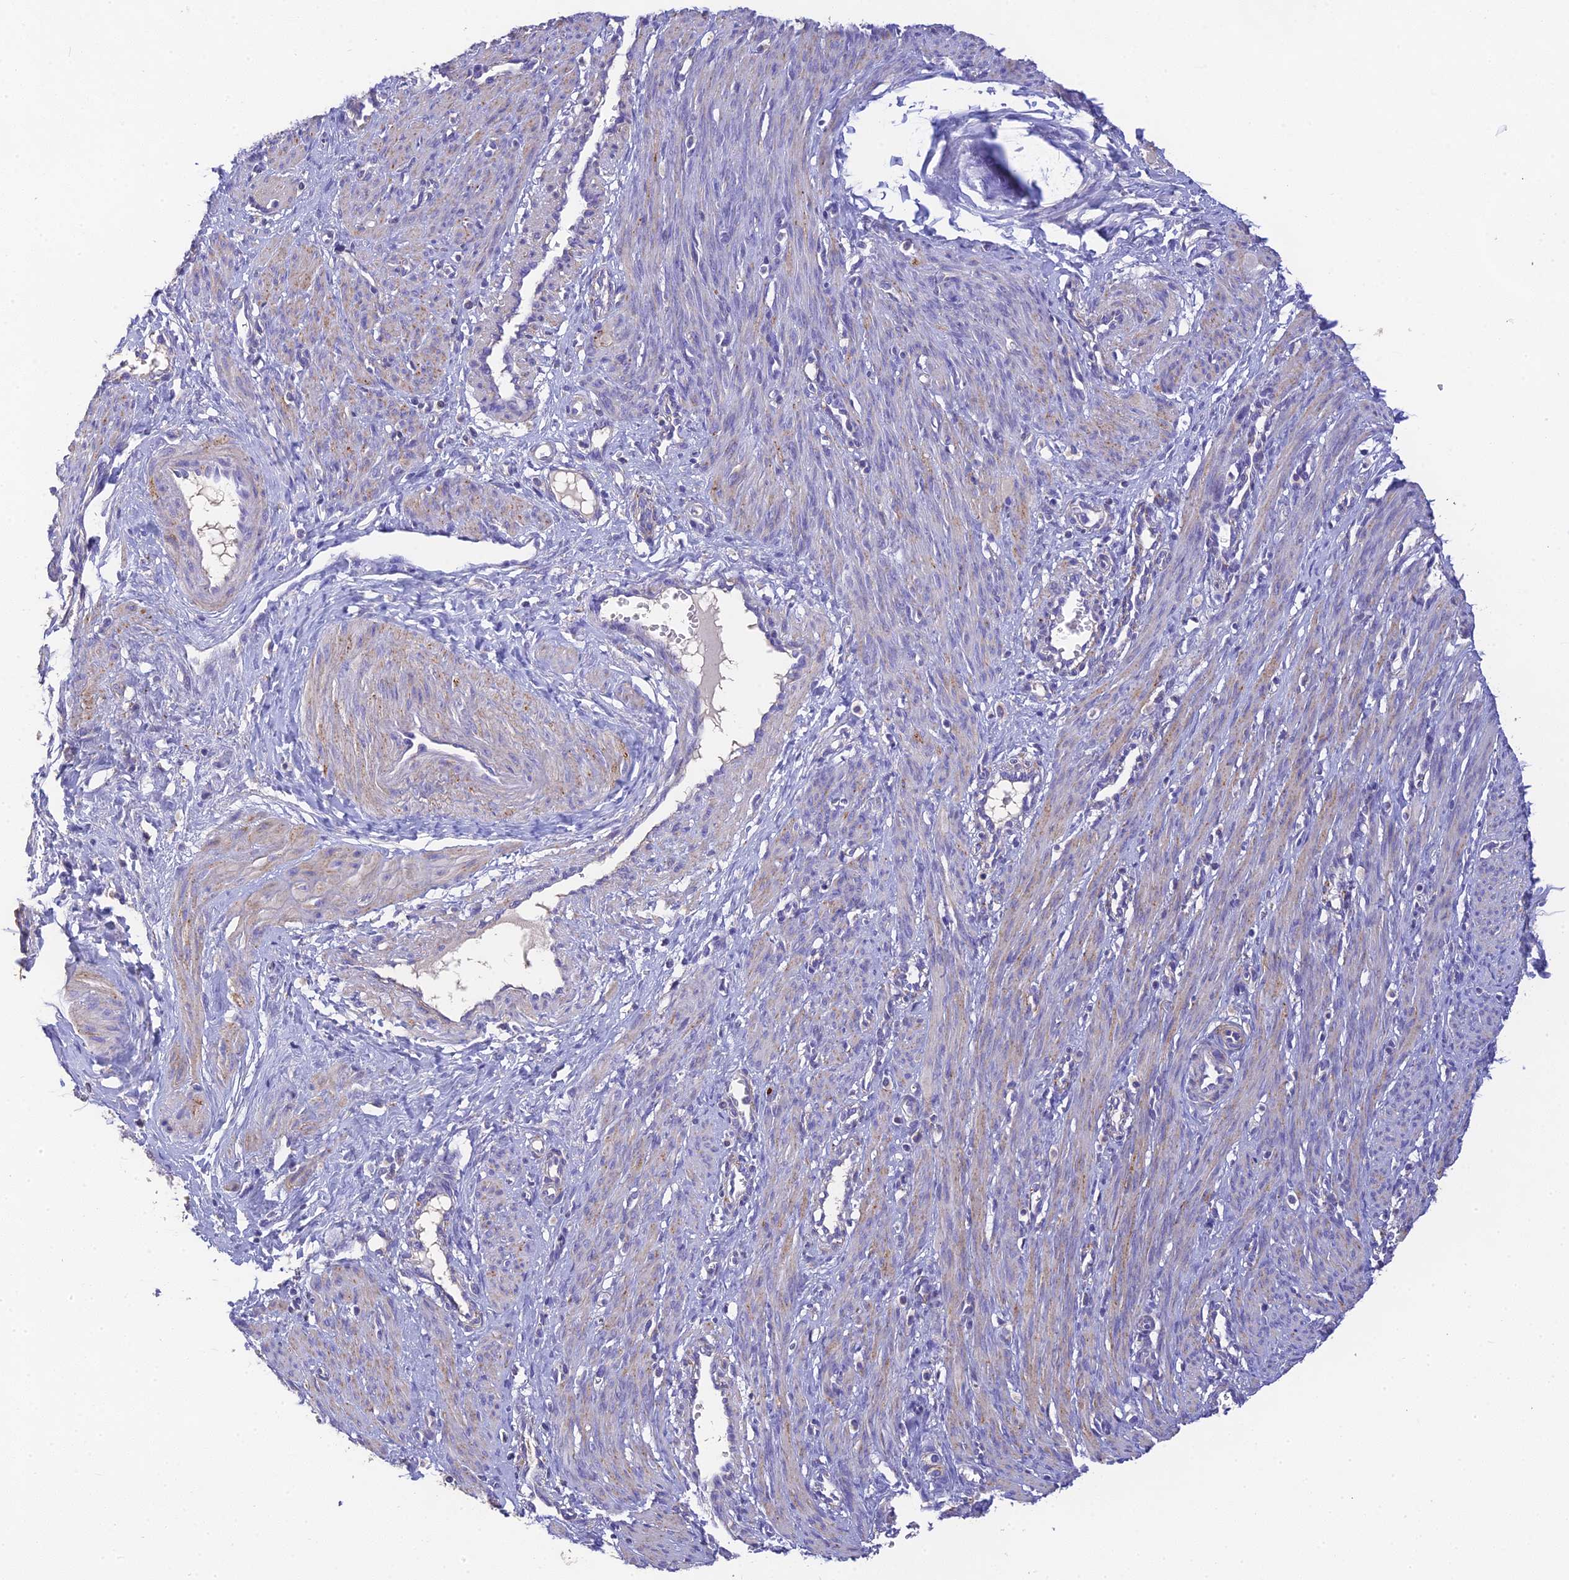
{"staining": {"intensity": "weak", "quantity": "<25%", "location": "cytoplasmic/membranous"}, "tissue": "smooth muscle", "cell_type": "Smooth muscle cells", "image_type": "normal", "snomed": [{"axis": "morphology", "description": "Normal tissue, NOS"}, {"axis": "topography", "description": "Endometrium"}], "caption": "IHC image of normal human smooth muscle stained for a protein (brown), which demonstrates no expression in smooth muscle cells.", "gene": "HSD17B2", "patient": {"sex": "female", "age": 33}}